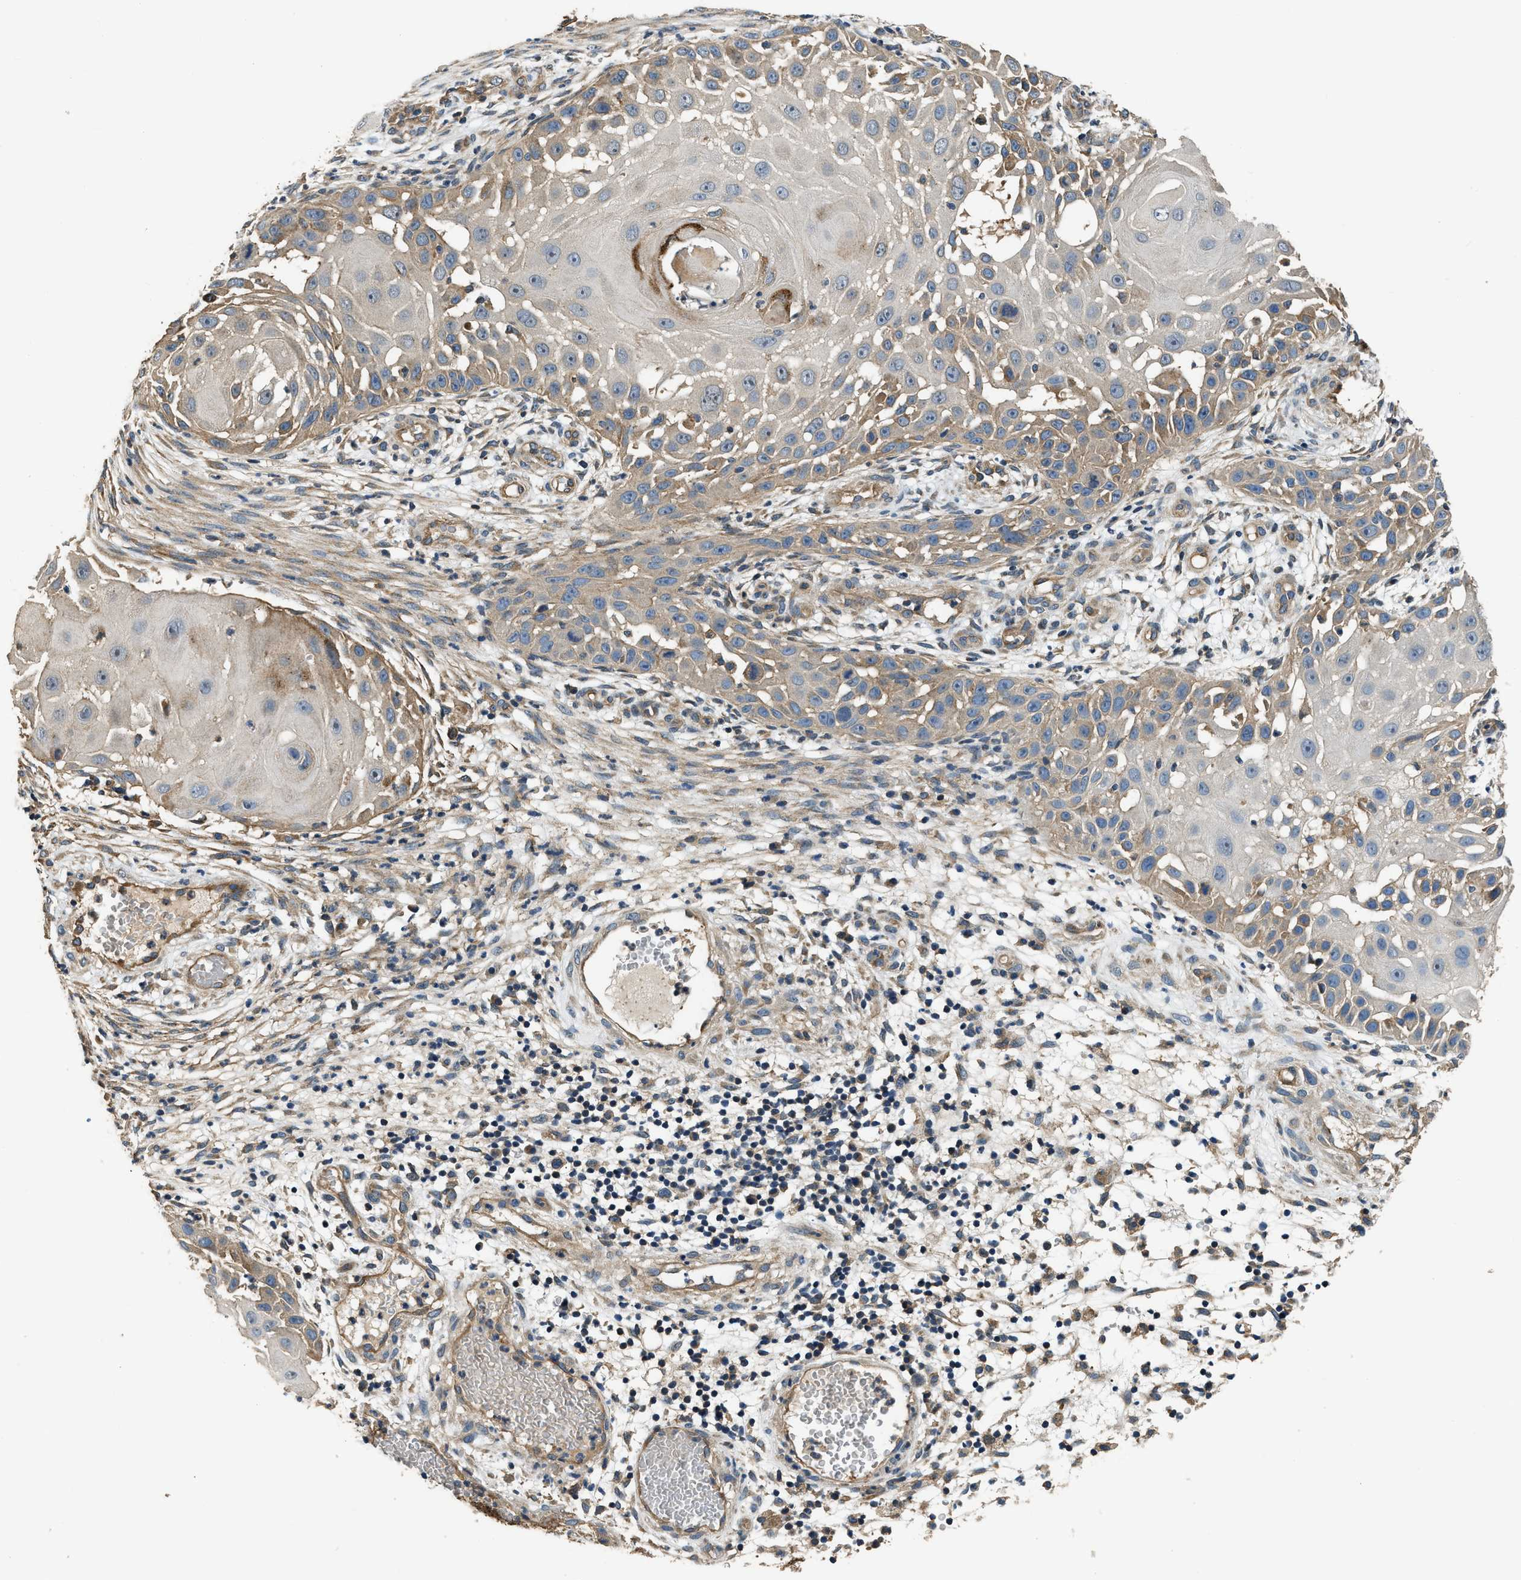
{"staining": {"intensity": "moderate", "quantity": "<25%", "location": "cytoplasmic/membranous"}, "tissue": "skin cancer", "cell_type": "Tumor cells", "image_type": "cancer", "snomed": [{"axis": "morphology", "description": "Squamous cell carcinoma, NOS"}, {"axis": "topography", "description": "Skin"}], "caption": "An image of skin cancer stained for a protein reveals moderate cytoplasmic/membranous brown staining in tumor cells.", "gene": "IL3RA", "patient": {"sex": "female", "age": 44}}